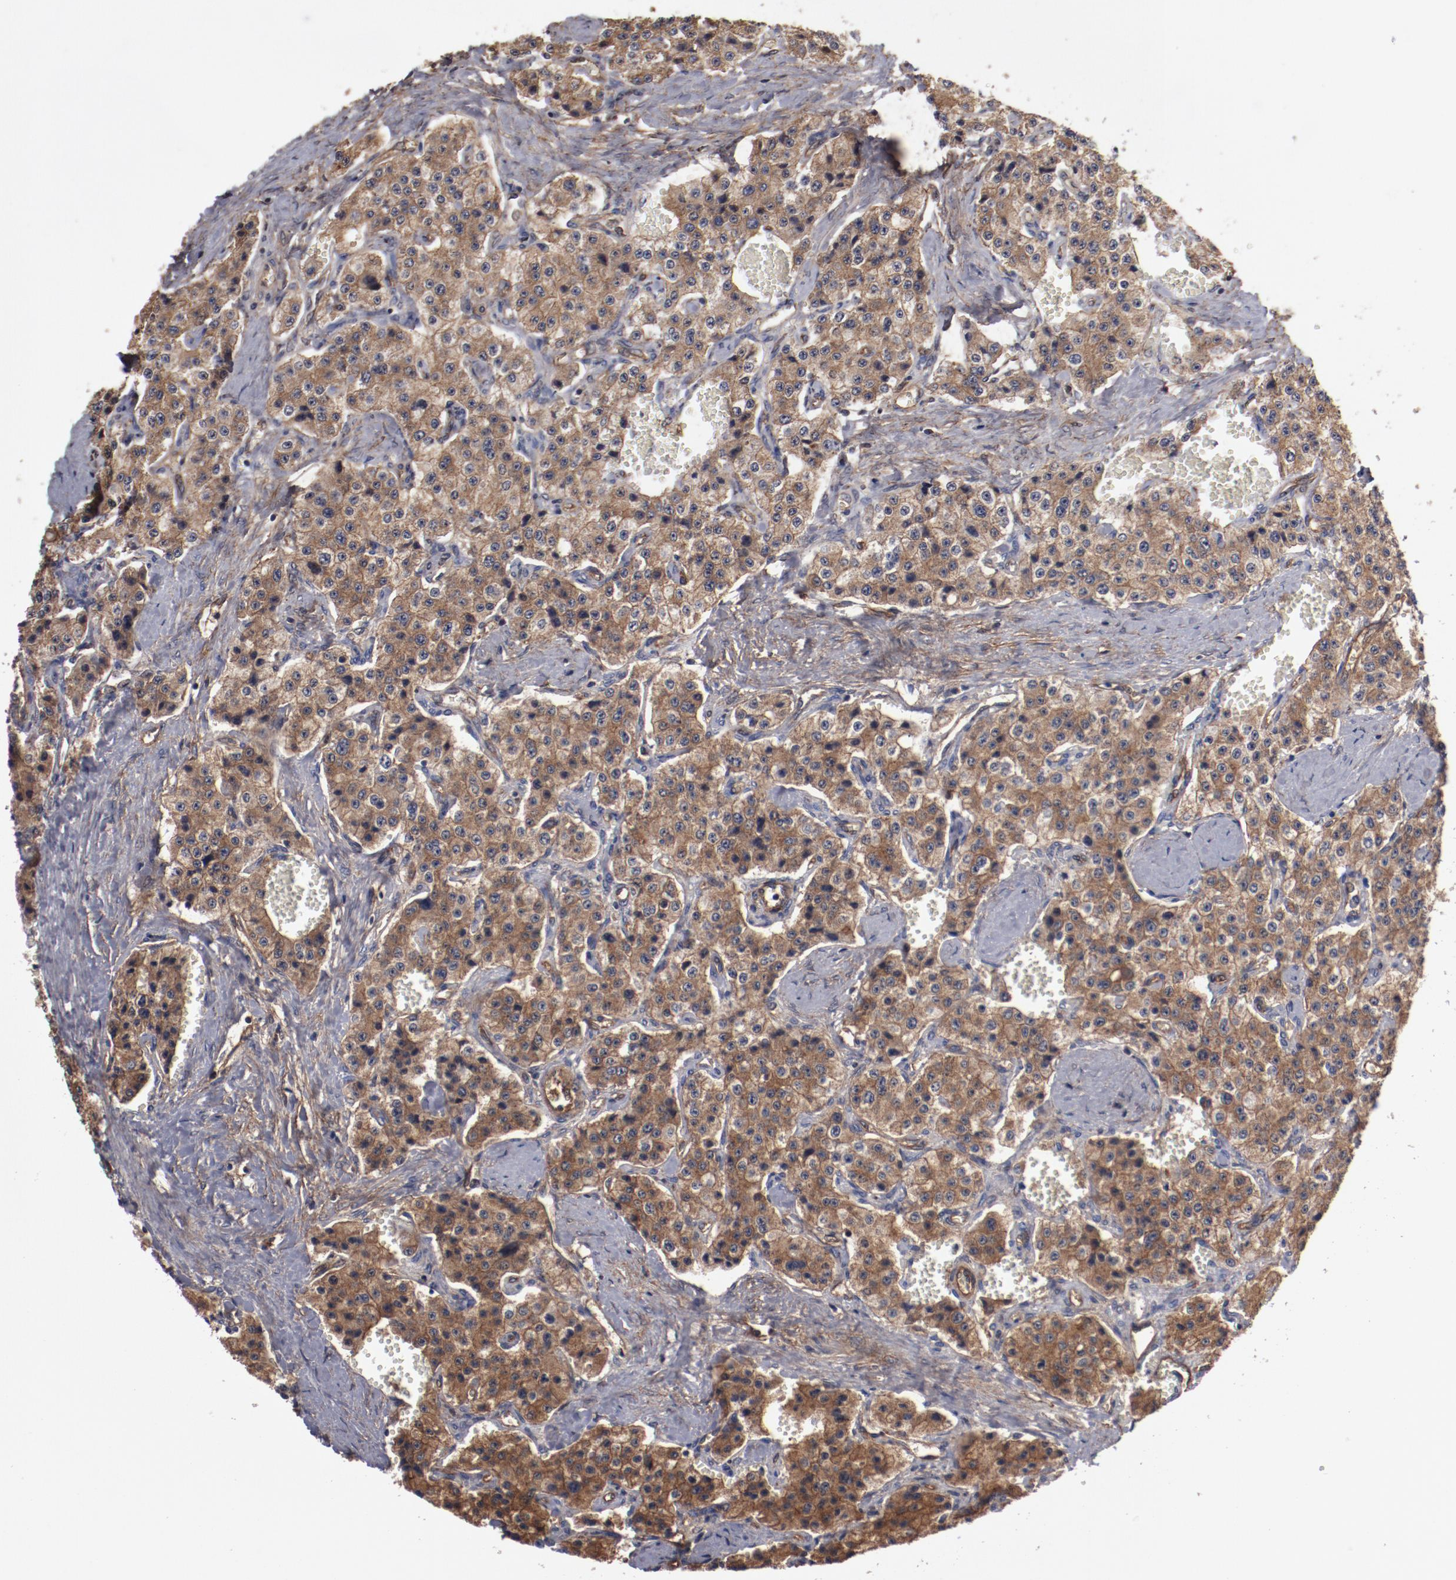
{"staining": {"intensity": "moderate", "quantity": ">75%", "location": "cytoplasmic/membranous"}, "tissue": "carcinoid", "cell_type": "Tumor cells", "image_type": "cancer", "snomed": [{"axis": "morphology", "description": "Carcinoid, malignant, NOS"}, {"axis": "topography", "description": "Small intestine"}], "caption": "Carcinoid tissue exhibits moderate cytoplasmic/membranous staining in about >75% of tumor cells (IHC, brightfield microscopy, high magnification).", "gene": "DNAAF2", "patient": {"sex": "male", "age": 52}}